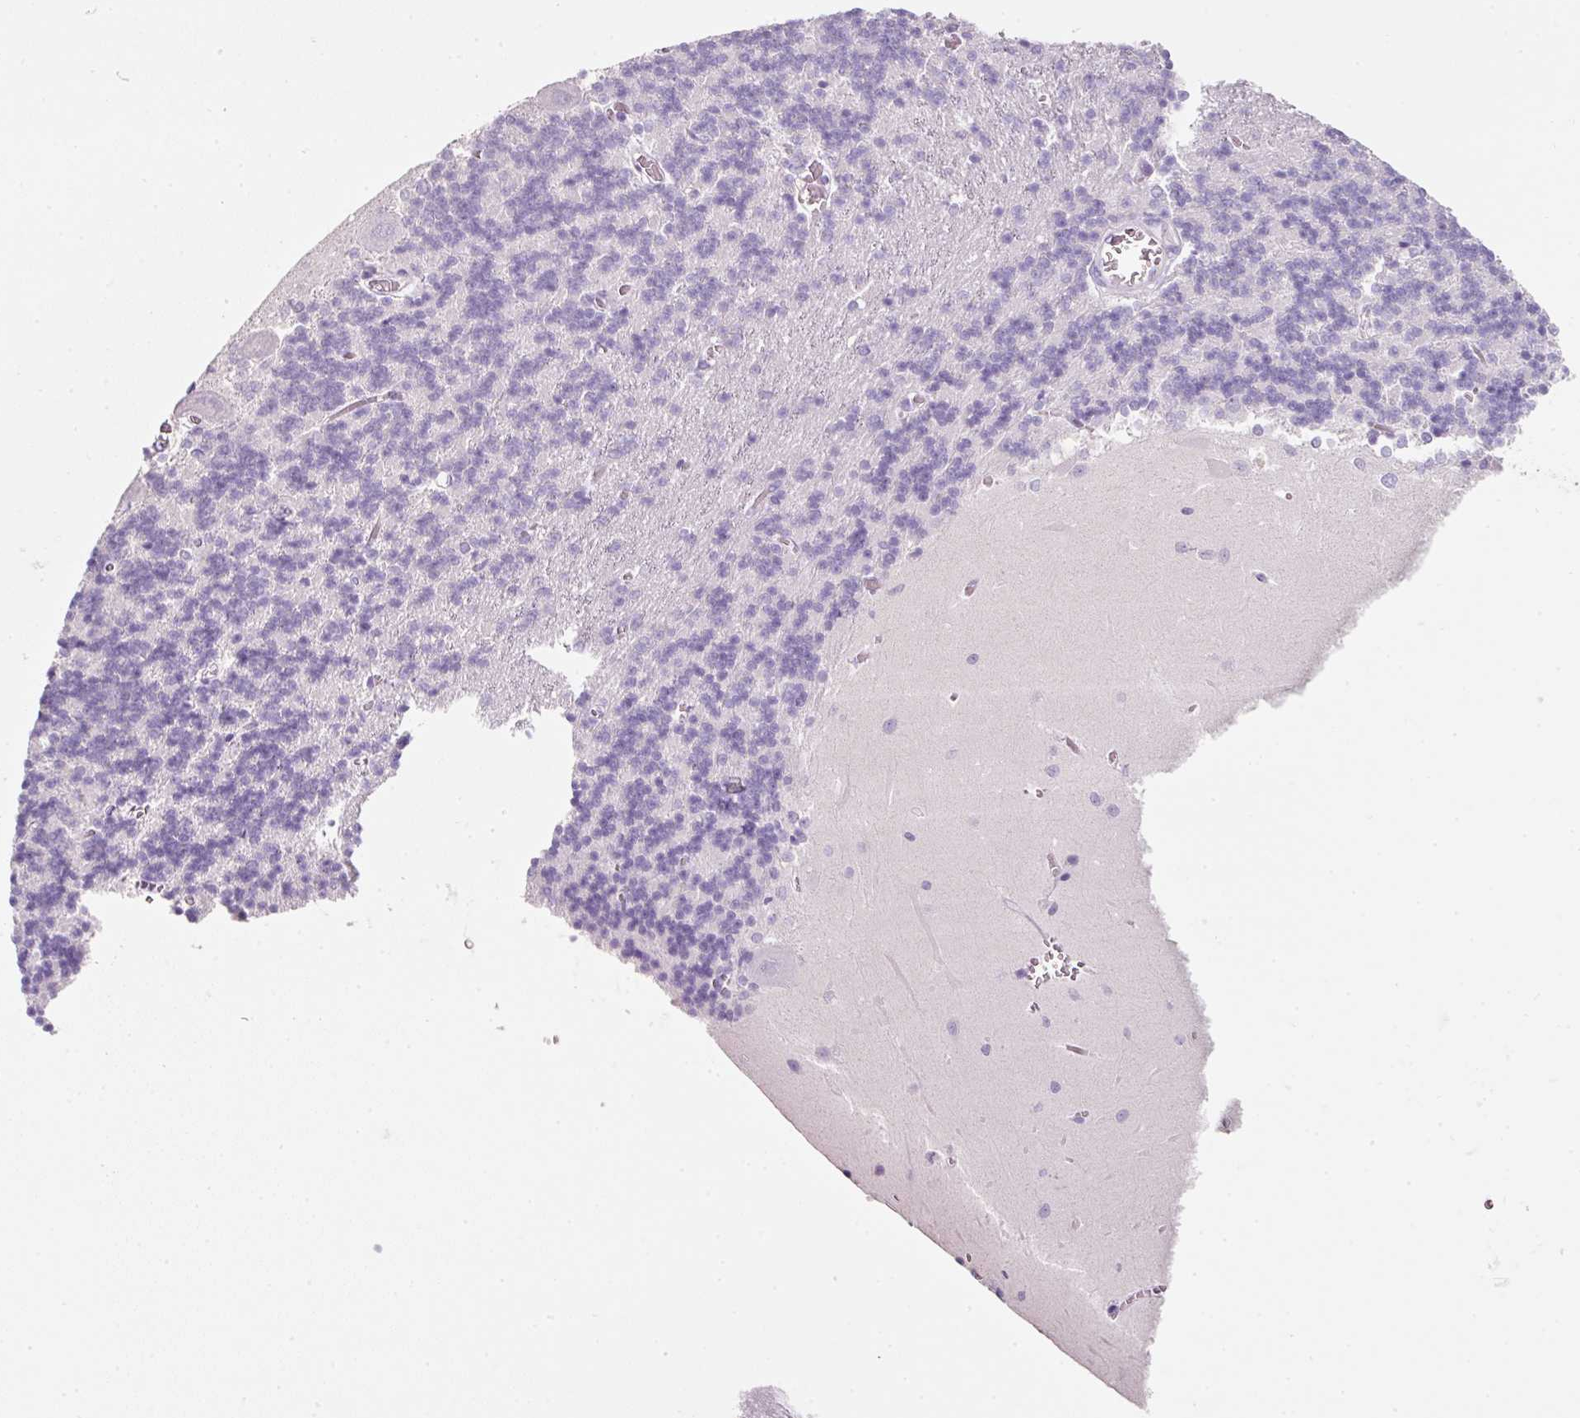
{"staining": {"intensity": "negative", "quantity": "none", "location": "none"}, "tissue": "cerebellum", "cell_type": "Cells in granular layer", "image_type": "normal", "snomed": [{"axis": "morphology", "description": "Normal tissue, NOS"}, {"axis": "topography", "description": "Cerebellum"}], "caption": "Histopathology image shows no significant protein expression in cells in granular layer of benign cerebellum.", "gene": "SLC2A2", "patient": {"sex": "male", "age": 37}}